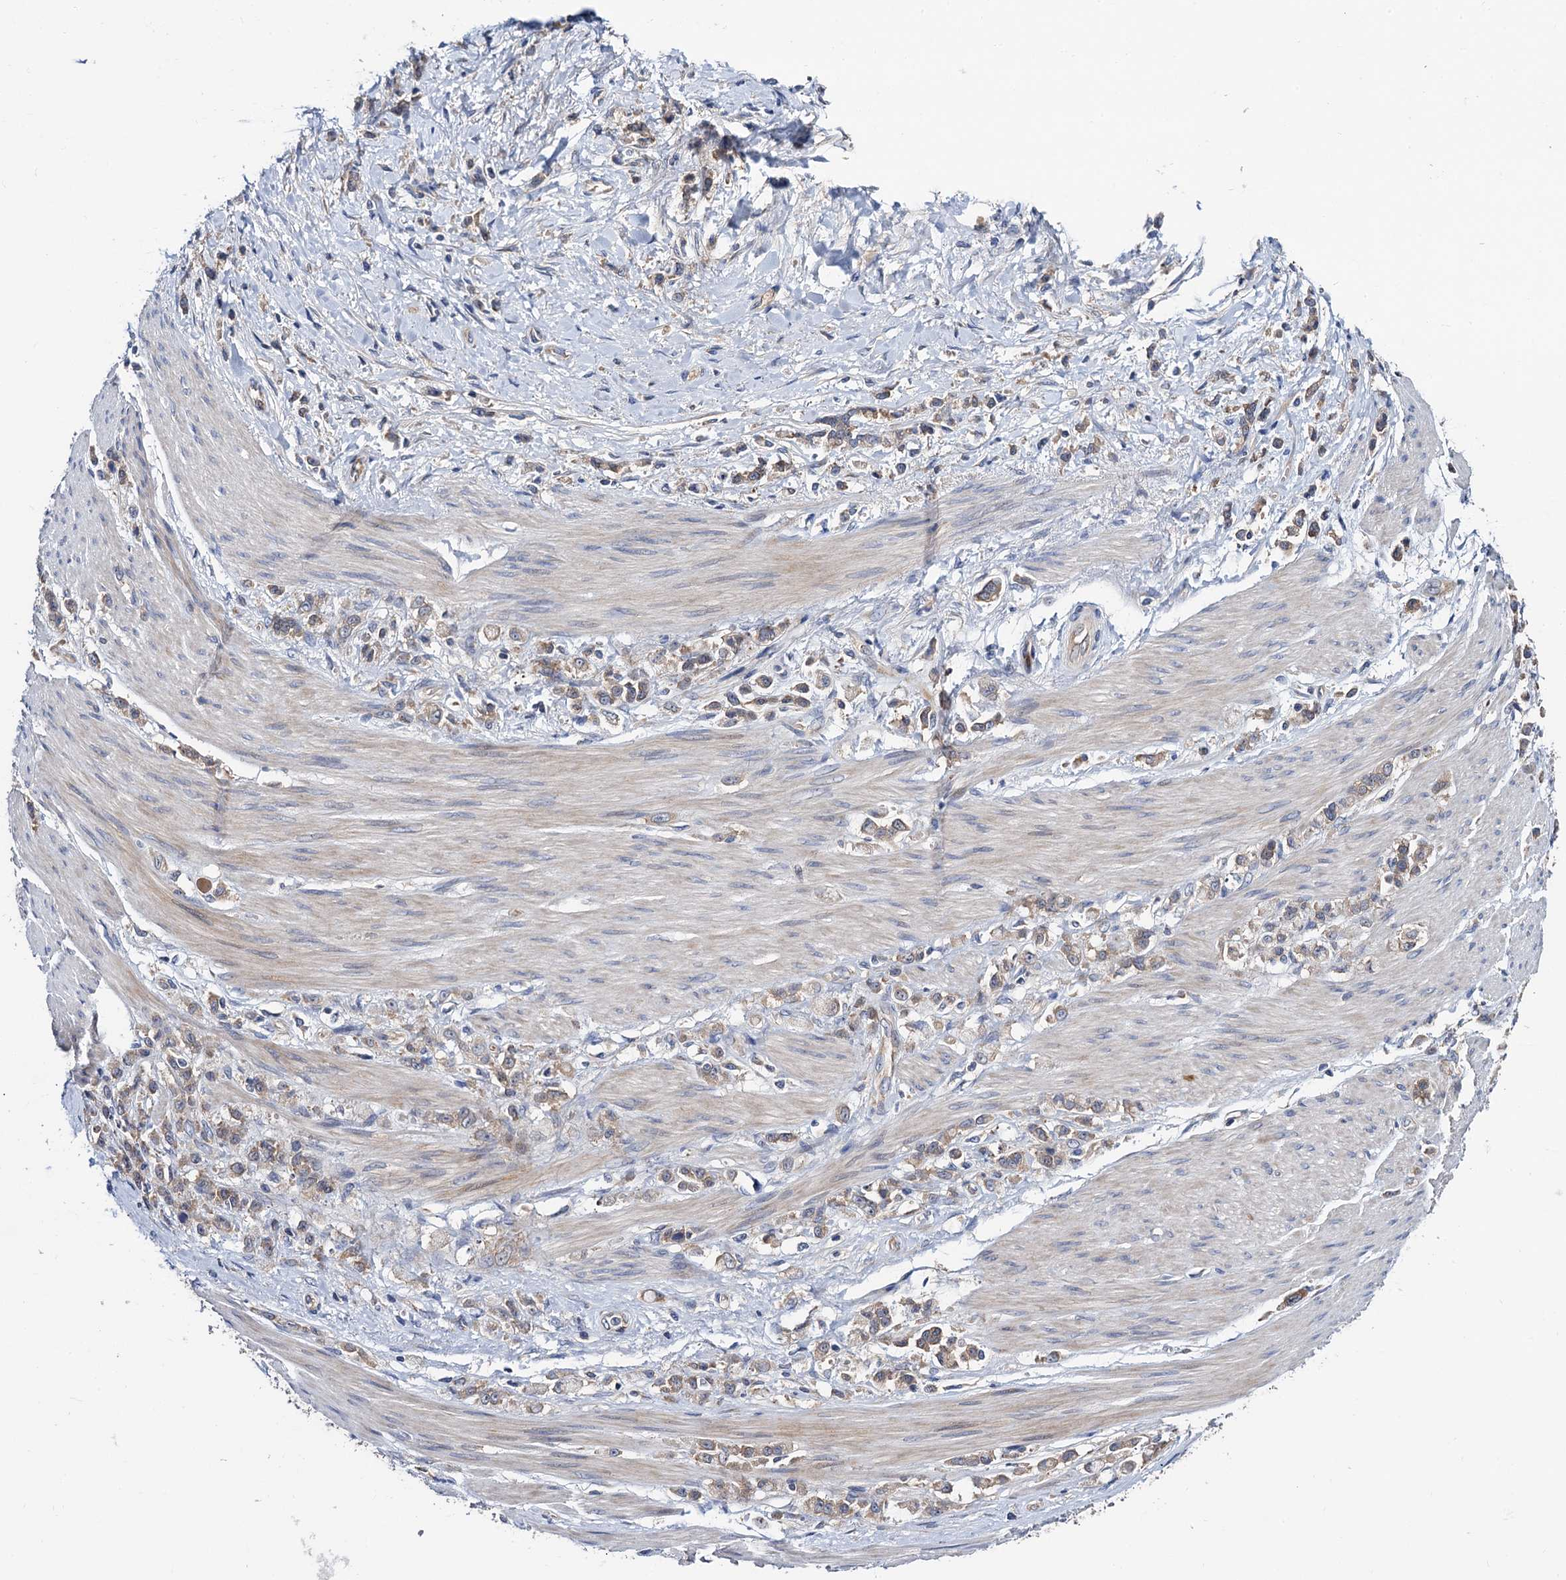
{"staining": {"intensity": "weak", "quantity": ">75%", "location": "cytoplasmic/membranous"}, "tissue": "stomach cancer", "cell_type": "Tumor cells", "image_type": "cancer", "snomed": [{"axis": "morphology", "description": "Adenocarcinoma, NOS"}, {"axis": "topography", "description": "Stomach"}], "caption": "A brown stain labels weak cytoplasmic/membranous positivity of a protein in human stomach cancer (adenocarcinoma) tumor cells.", "gene": "TRMT112", "patient": {"sex": "female", "age": 60}}